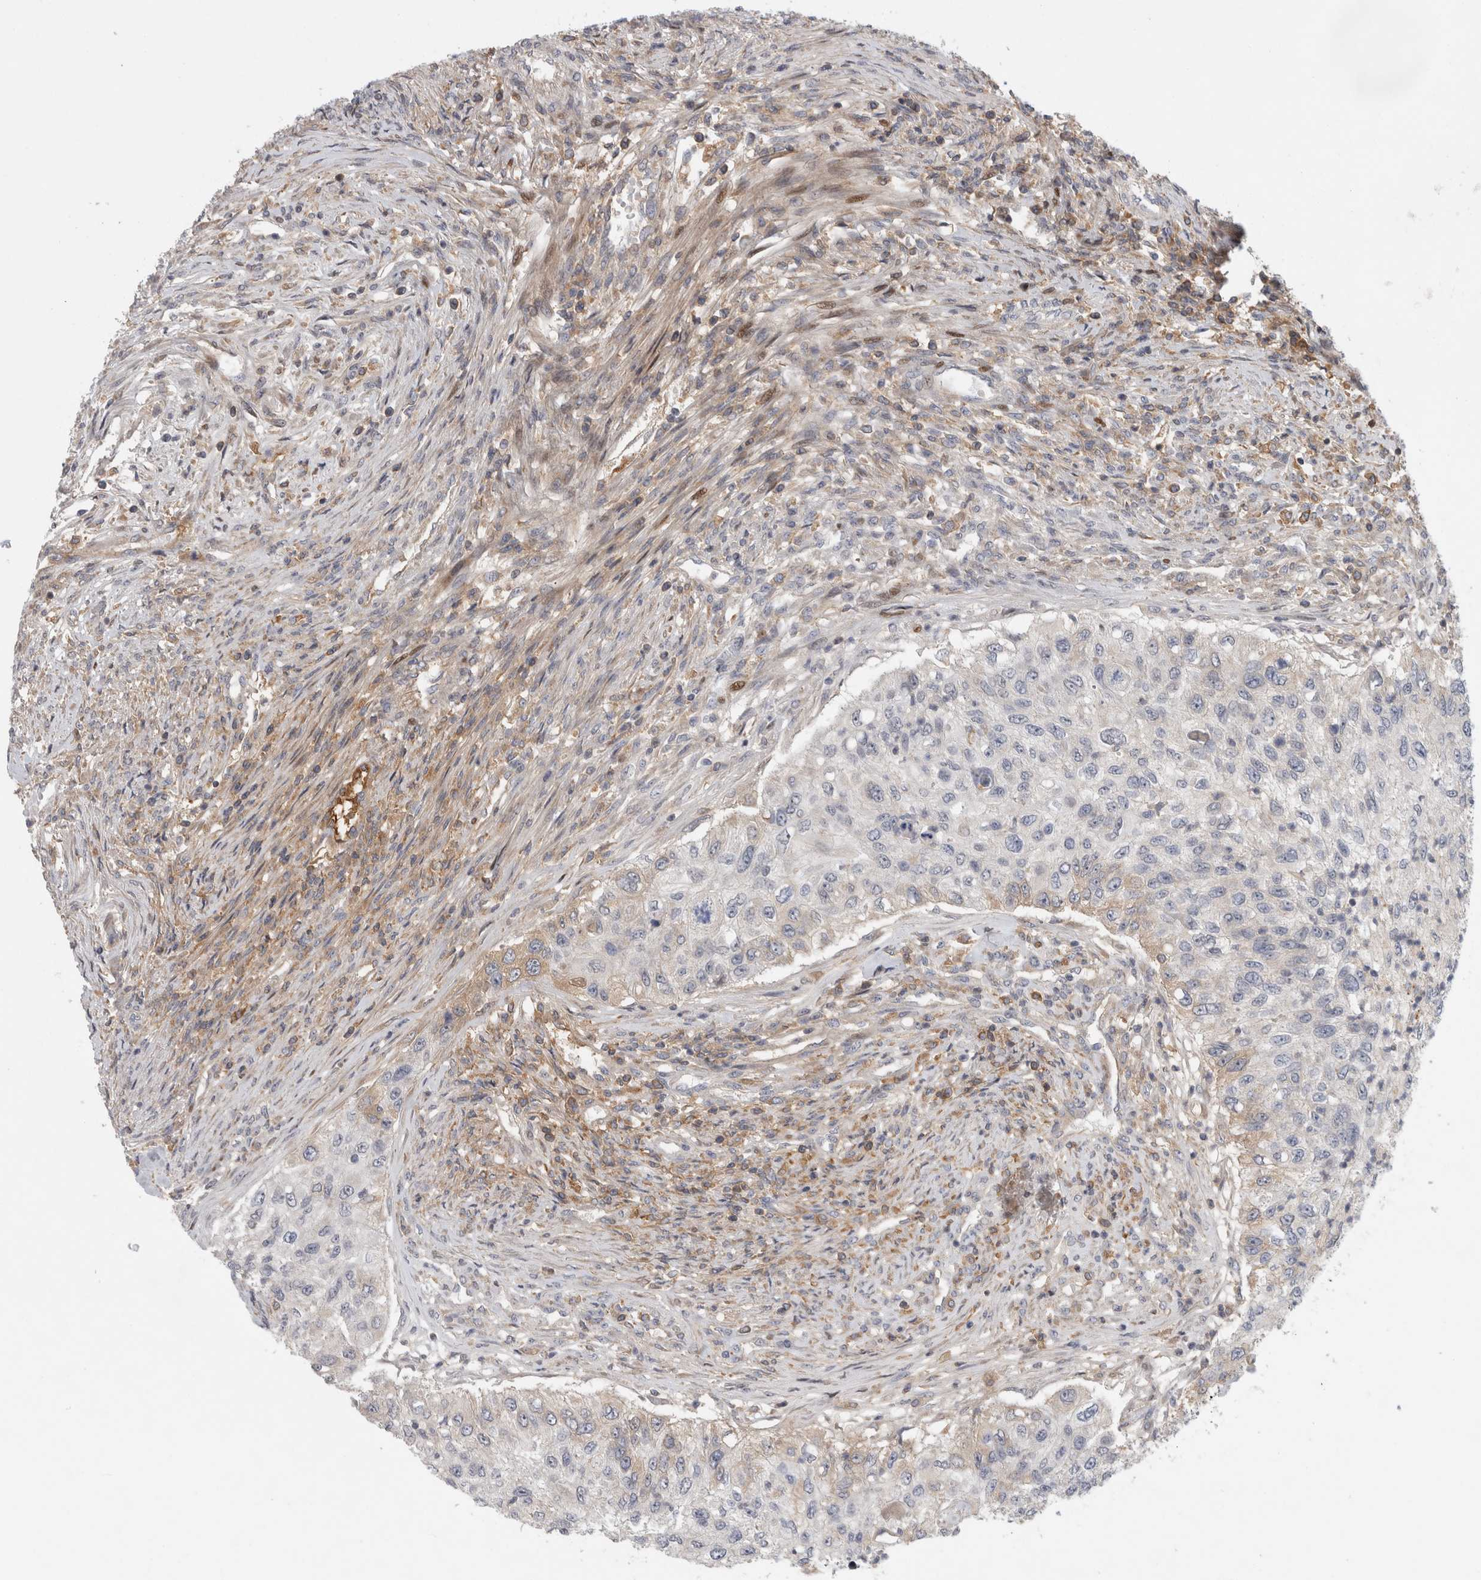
{"staining": {"intensity": "negative", "quantity": "none", "location": "none"}, "tissue": "urothelial cancer", "cell_type": "Tumor cells", "image_type": "cancer", "snomed": [{"axis": "morphology", "description": "Urothelial carcinoma, High grade"}, {"axis": "topography", "description": "Urinary bladder"}], "caption": "This is an immunohistochemistry histopathology image of human urothelial carcinoma (high-grade). There is no positivity in tumor cells.", "gene": "RBM48", "patient": {"sex": "female", "age": 60}}